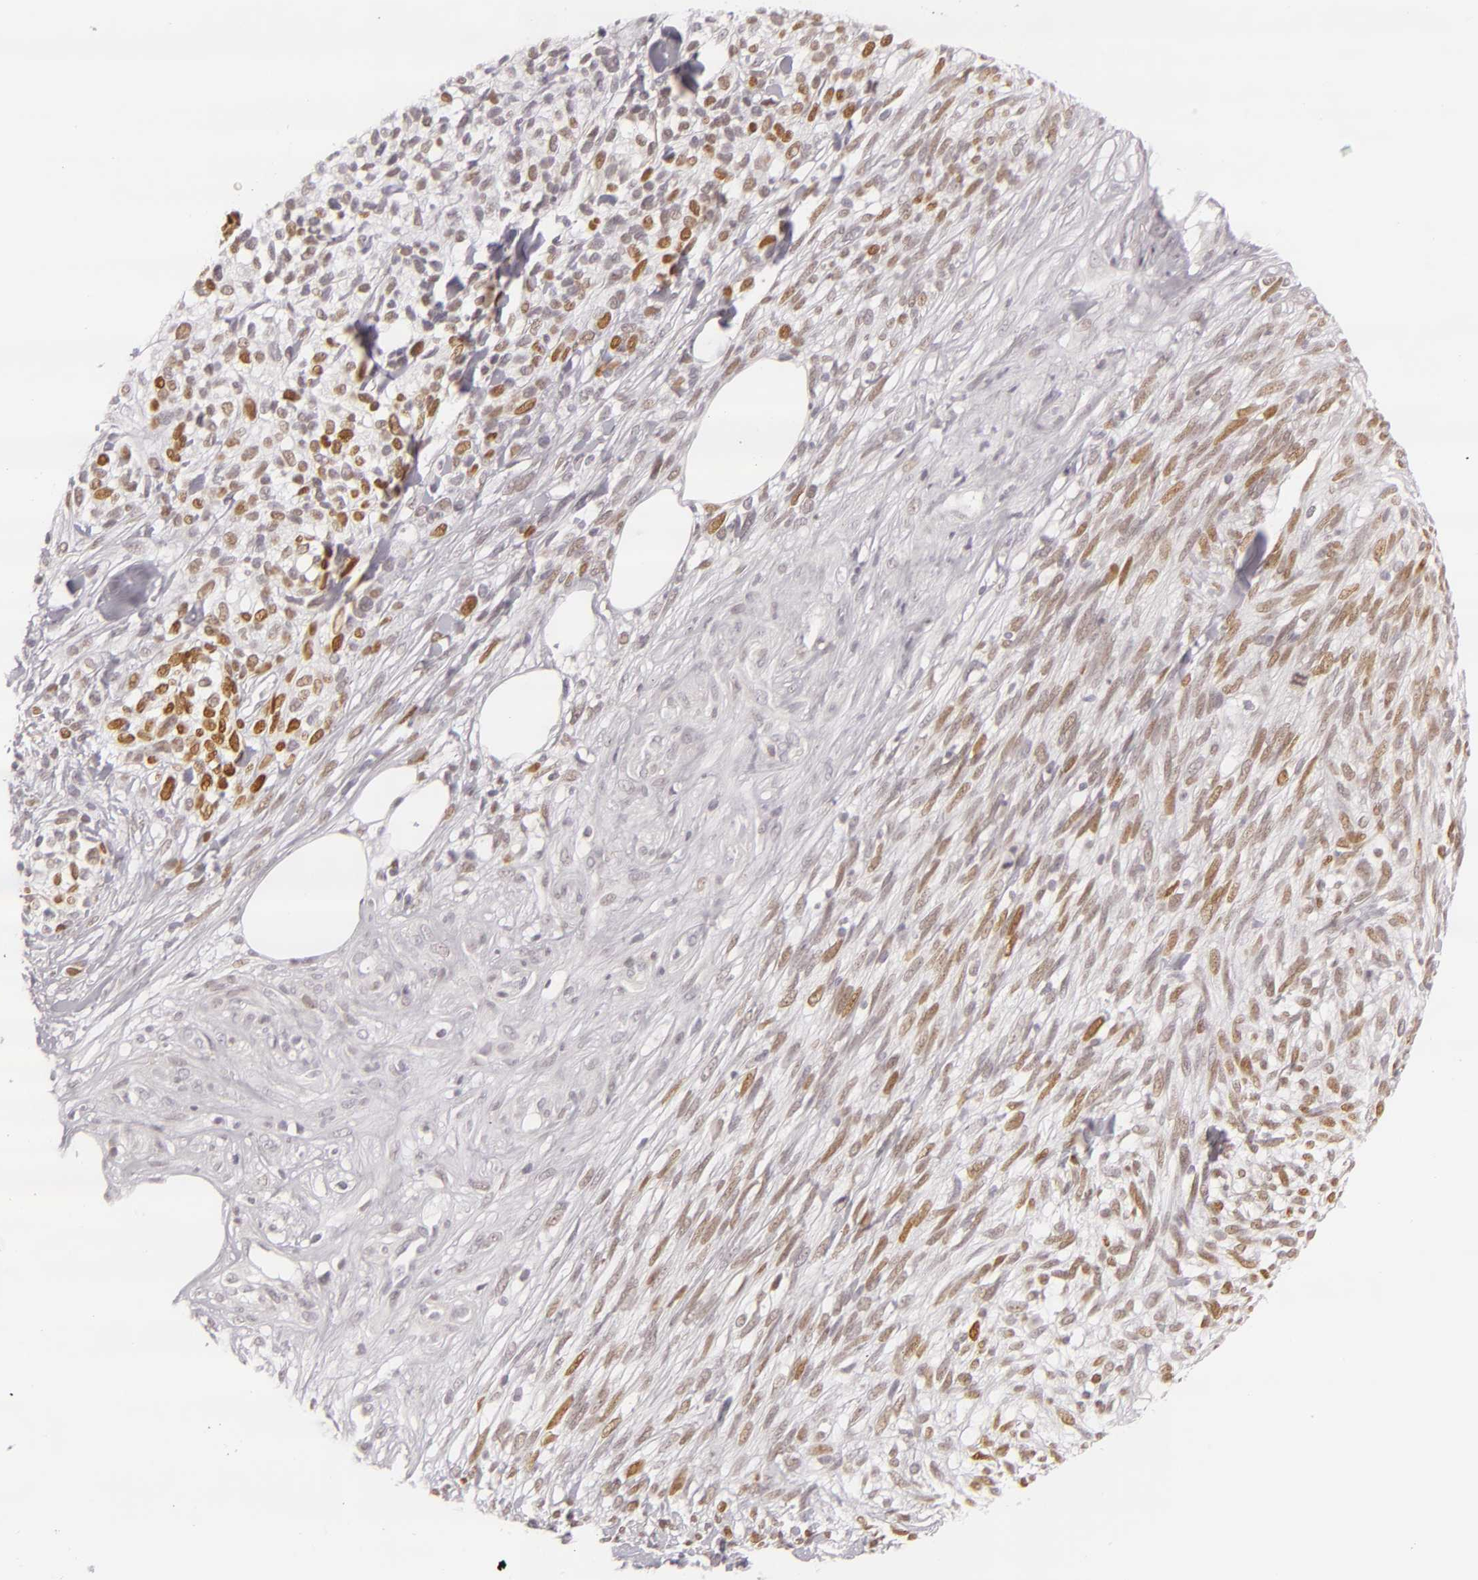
{"staining": {"intensity": "weak", "quantity": "25%-75%", "location": "nuclear"}, "tissue": "melanoma", "cell_type": "Tumor cells", "image_type": "cancer", "snomed": [{"axis": "morphology", "description": "Malignant melanoma, NOS"}, {"axis": "topography", "description": "Skin"}], "caption": "This is an image of immunohistochemistry staining of melanoma, which shows weak positivity in the nuclear of tumor cells.", "gene": "SIX1", "patient": {"sex": "female", "age": 85}}